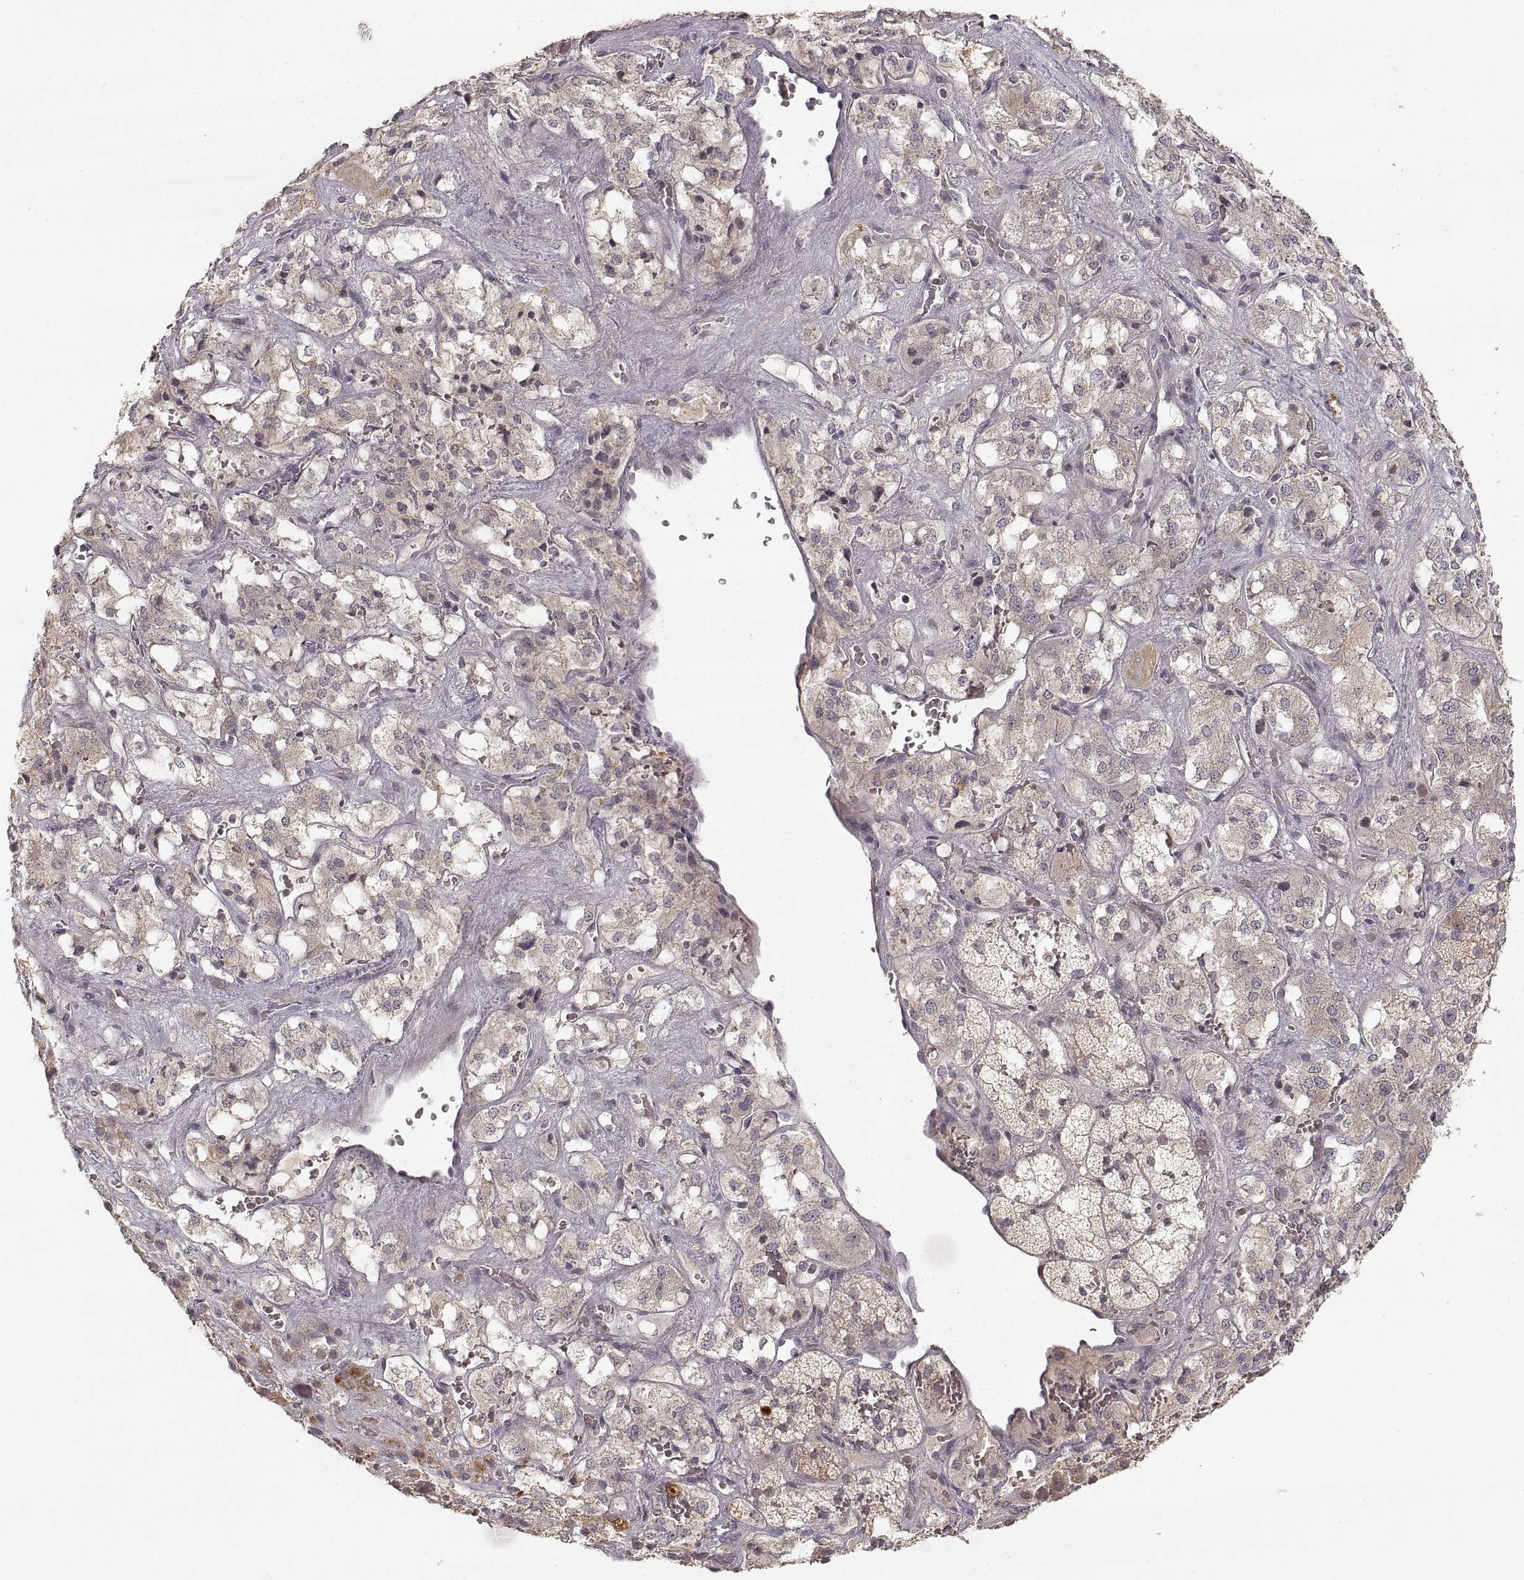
{"staining": {"intensity": "weak", "quantity": ">75%", "location": "cytoplasmic/membranous"}, "tissue": "adrenal gland", "cell_type": "Glandular cells", "image_type": "normal", "snomed": [{"axis": "morphology", "description": "Normal tissue, NOS"}, {"axis": "topography", "description": "Adrenal gland"}], "caption": "Immunohistochemistry of normal human adrenal gland exhibits low levels of weak cytoplasmic/membranous positivity in approximately >75% of glandular cells.", "gene": "LAMC2", "patient": {"sex": "male", "age": 57}}